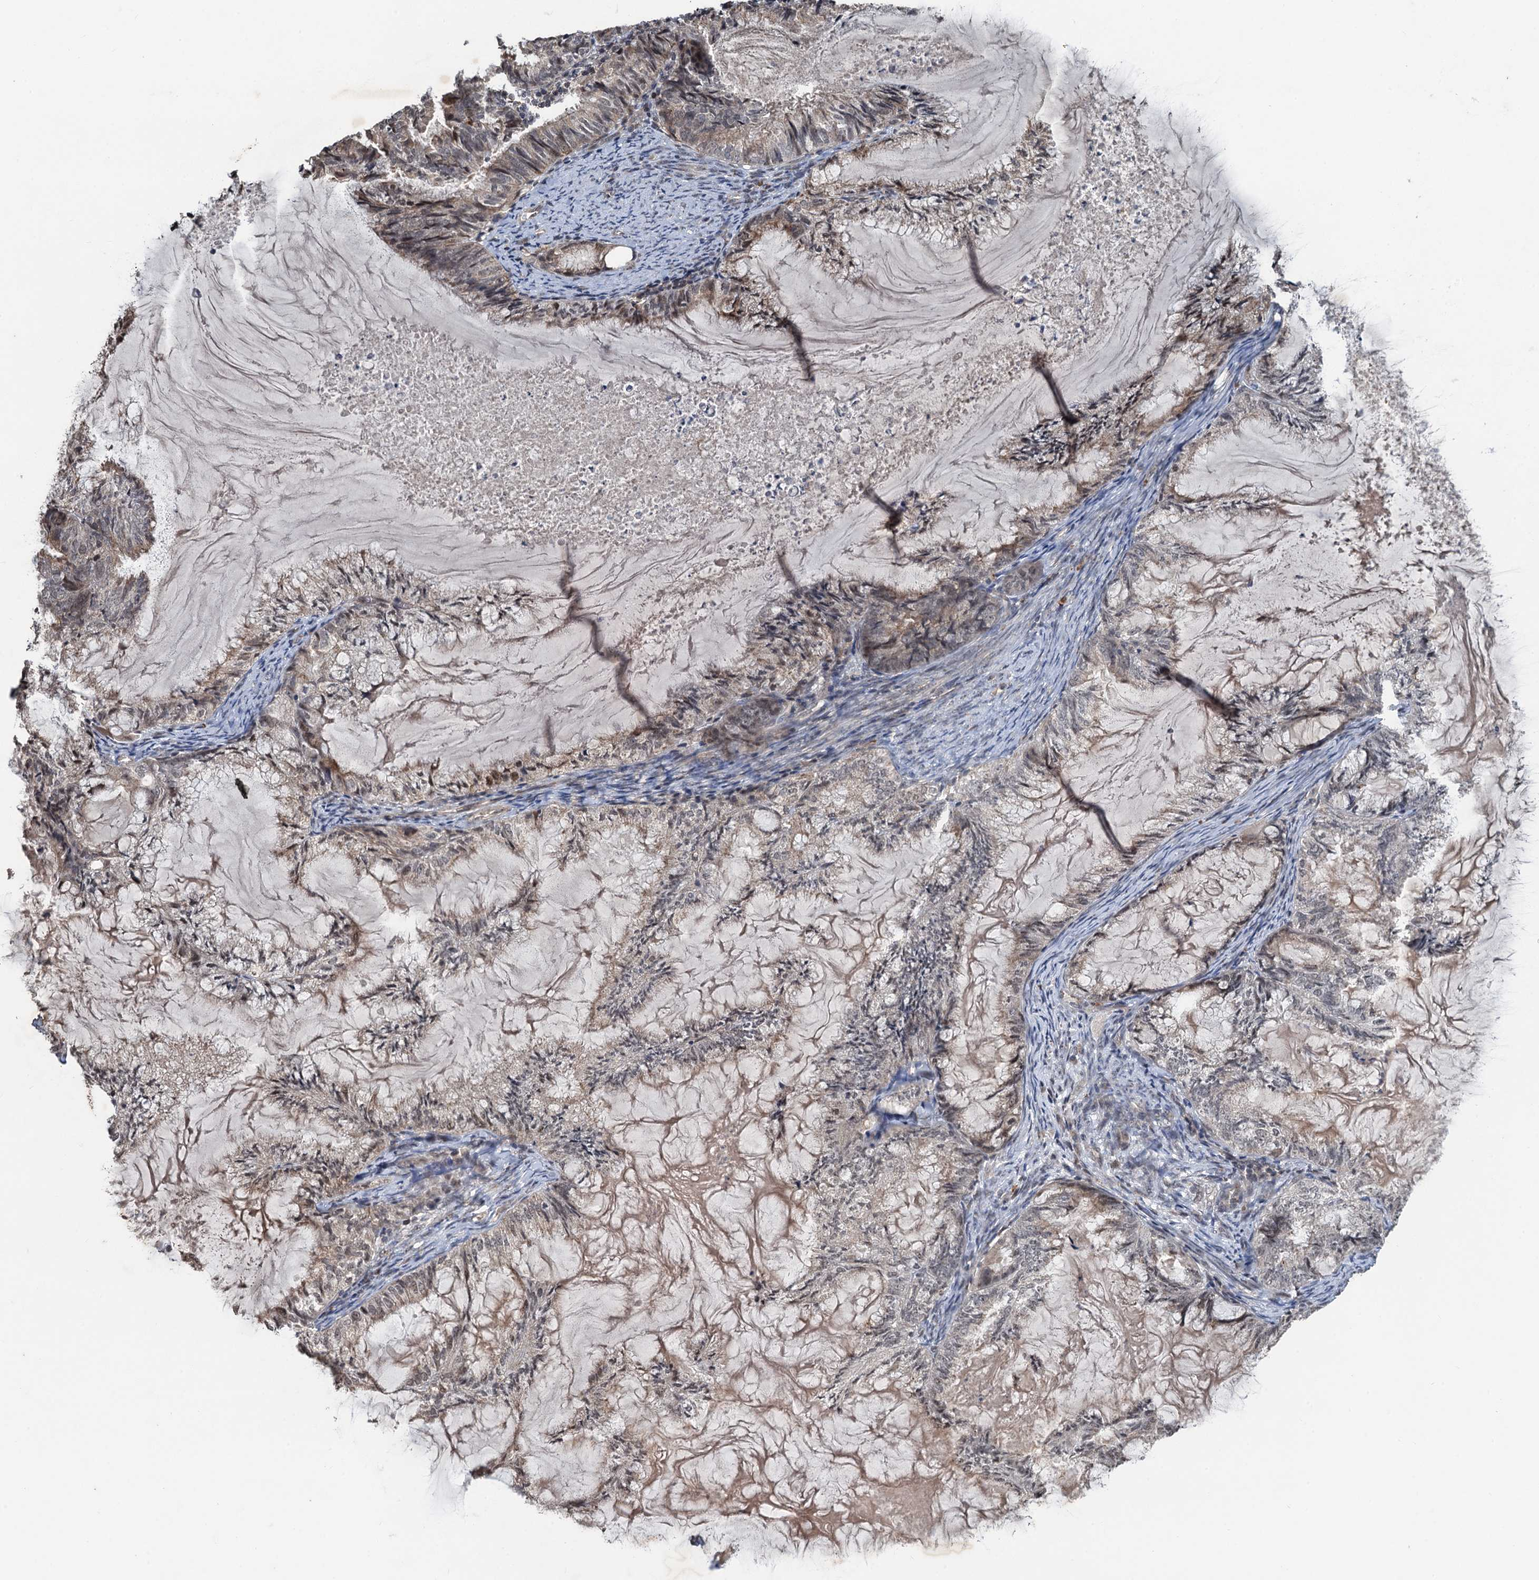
{"staining": {"intensity": "weak", "quantity": "<25%", "location": "cytoplasmic/membranous,nuclear"}, "tissue": "endometrial cancer", "cell_type": "Tumor cells", "image_type": "cancer", "snomed": [{"axis": "morphology", "description": "Adenocarcinoma, NOS"}, {"axis": "topography", "description": "Endometrium"}], "caption": "Immunohistochemistry (IHC) histopathology image of neoplastic tissue: endometrial cancer stained with DAB demonstrates no significant protein positivity in tumor cells. Nuclei are stained in blue.", "gene": "REP15", "patient": {"sex": "female", "age": 86}}